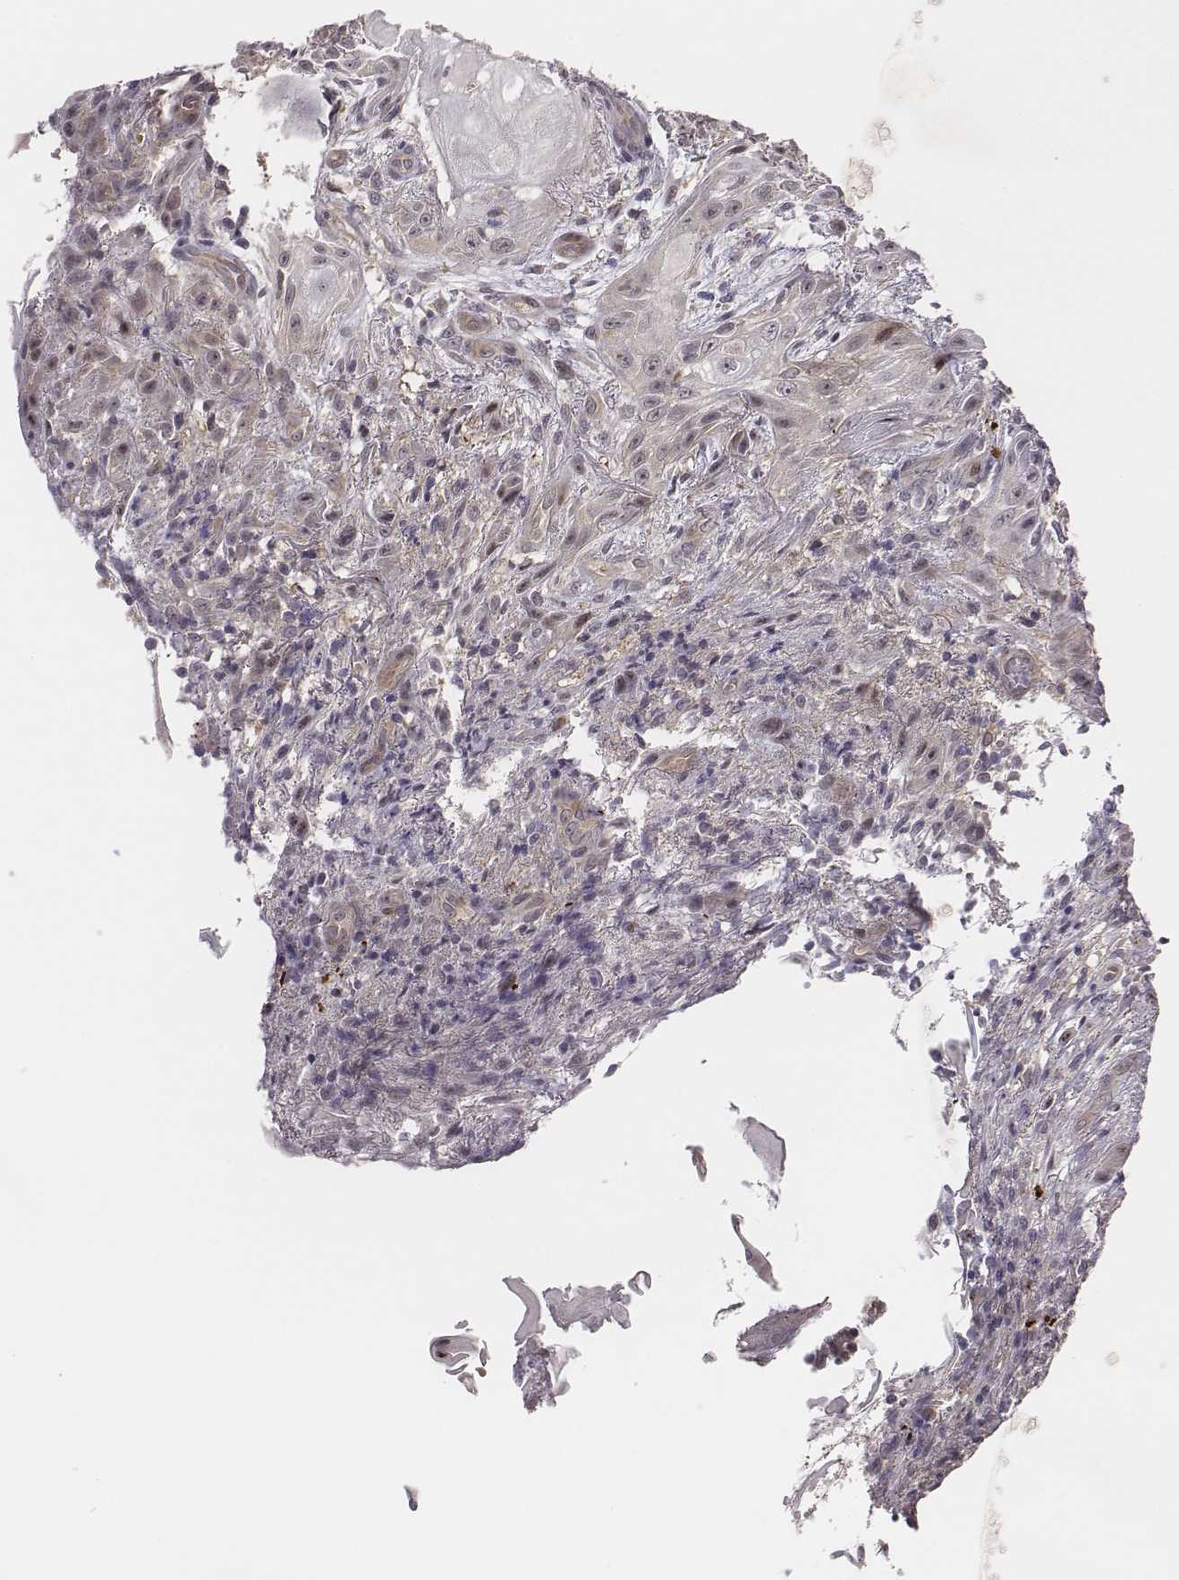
{"staining": {"intensity": "weak", "quantity": "25%-75%", "location": "cytoplasmic/membranous"}, "tissue": "skin cancer", "cell_type": "Tumor cells", "image_type": "cancer", "snomed": [{"axis": "morphology", "description": "Squamous cell carcinoma, NOS"}, {"axis": "topography", "description": "Skin"}], "caption": "An image of squamous cell carcinoma (skin) stained for a protein displays weak cytoplasmic/membranous brown staining in tumor cells.", "gene": "SMURF2", "patient": {"sex": "male", "age": 62}}